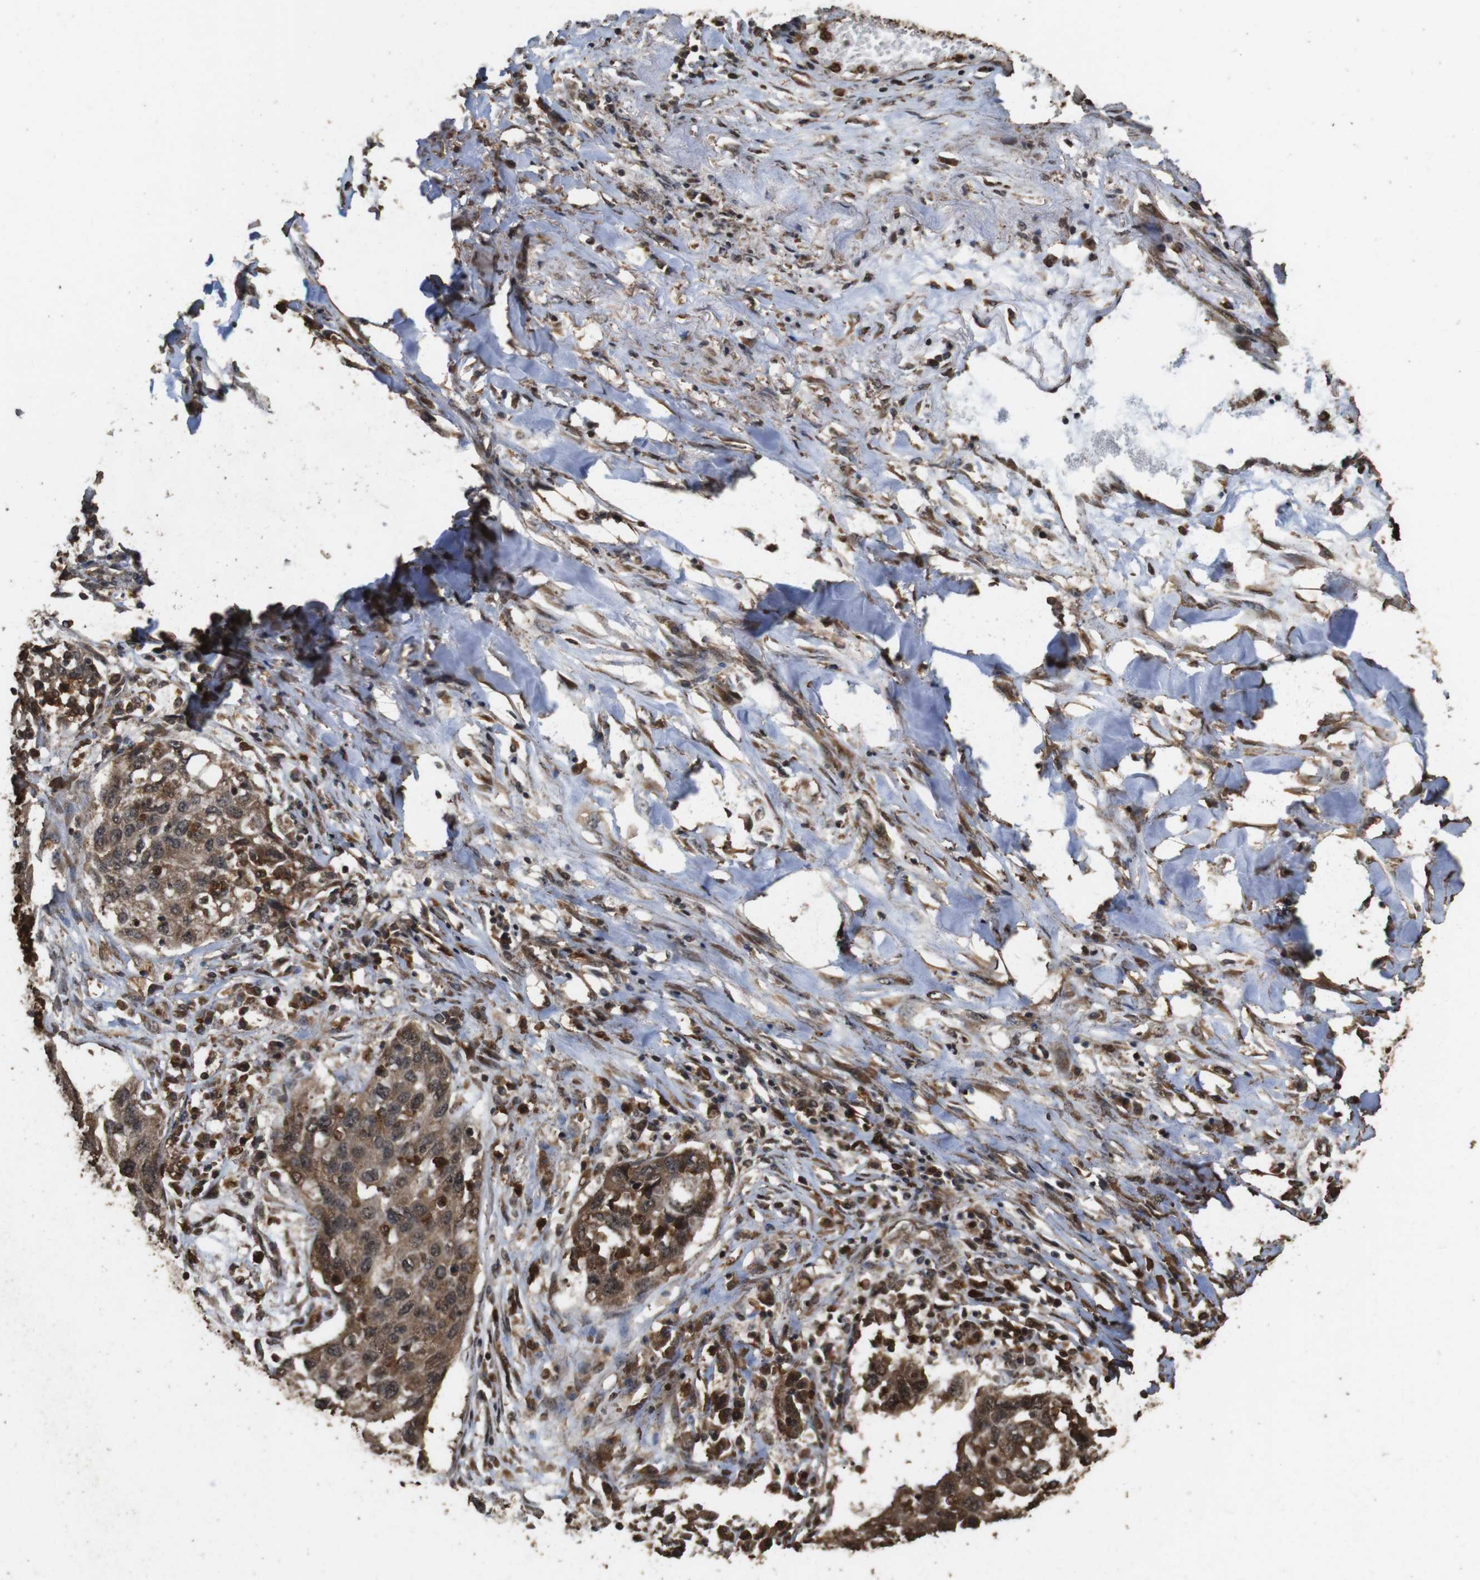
{"staining": {"intensity": "moderate", "quantity": ">75%", "location": "cytoplasmic/membranous"}, "tissue": "lung cancer", "cell_type": "Tumor cells", "image_type": "cancer", "snomed": [{"axis": "morphology", "description": "Squamous cell carcinoma, NOS"}, {"axis": "topography", "description": "Lung"}], "caption": "Immunohistochemical staining of lung cancer (squamous cell carcinoma) displays moderate cytoplasmic/membranous protein staining in approximately >75% of tumor cells.", "gene": "RRAS2", "patient": {"sex": "female", "age": 63}}